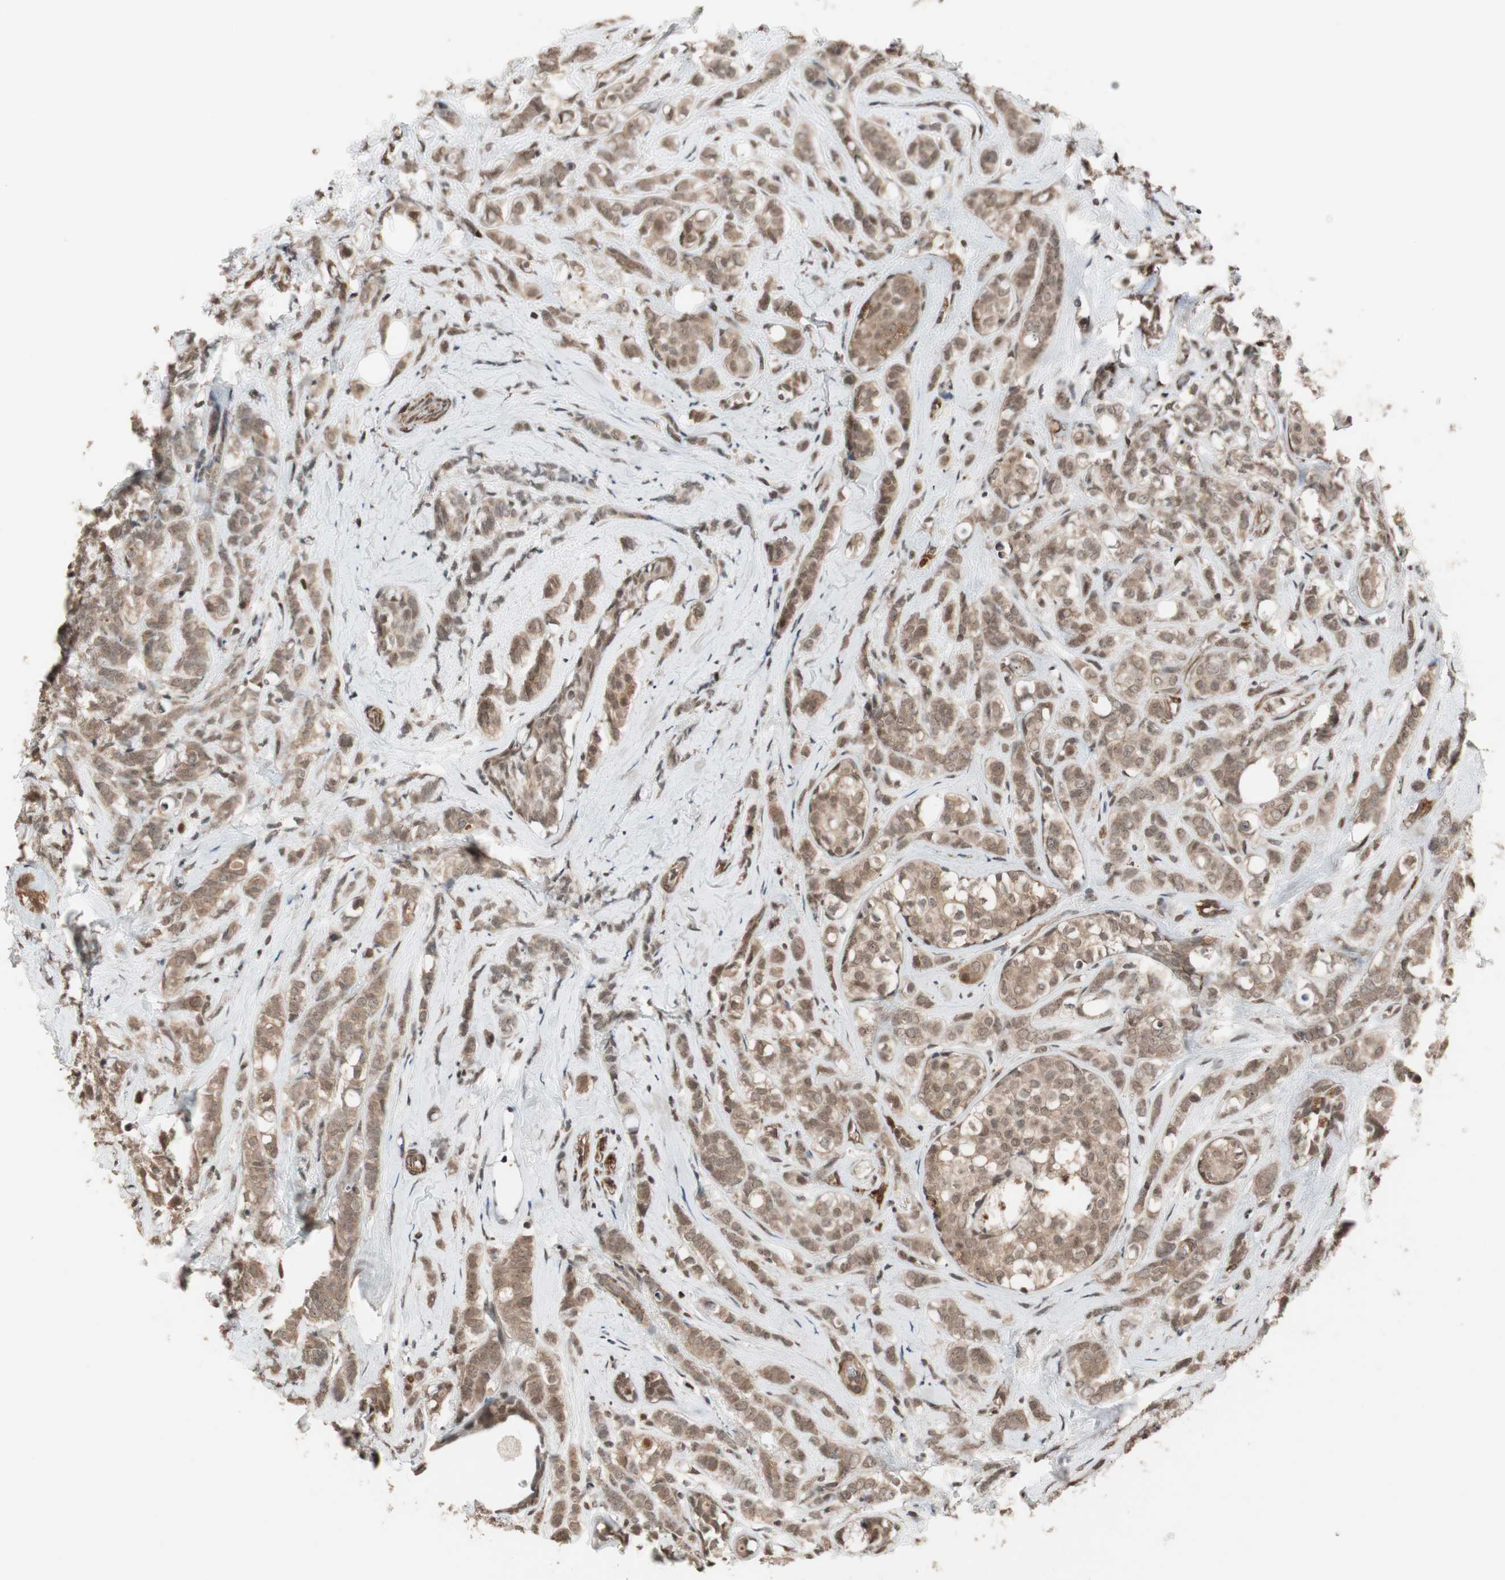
{"staining": {"intensity": "moderate", "quantity": ">75%", "location": "cytoplasmic/membranous"}, "tissue": "breast cancer", "cell_type": "Tumor cells", "image_type": "cancer", "snomed": [{"axis": "morphology", "description": "Lobular carcinoma"}, {"axis": "topography", "description": "Breast"}], "caption": "Immunohistochemical staining of breast cancer exhibits medium levels of moderate cytoplasmic/membranous protein positivity in about >75% of tumor cells.", "gene": "DRAP1", "patient": {"sex": "female", "age": 60}}